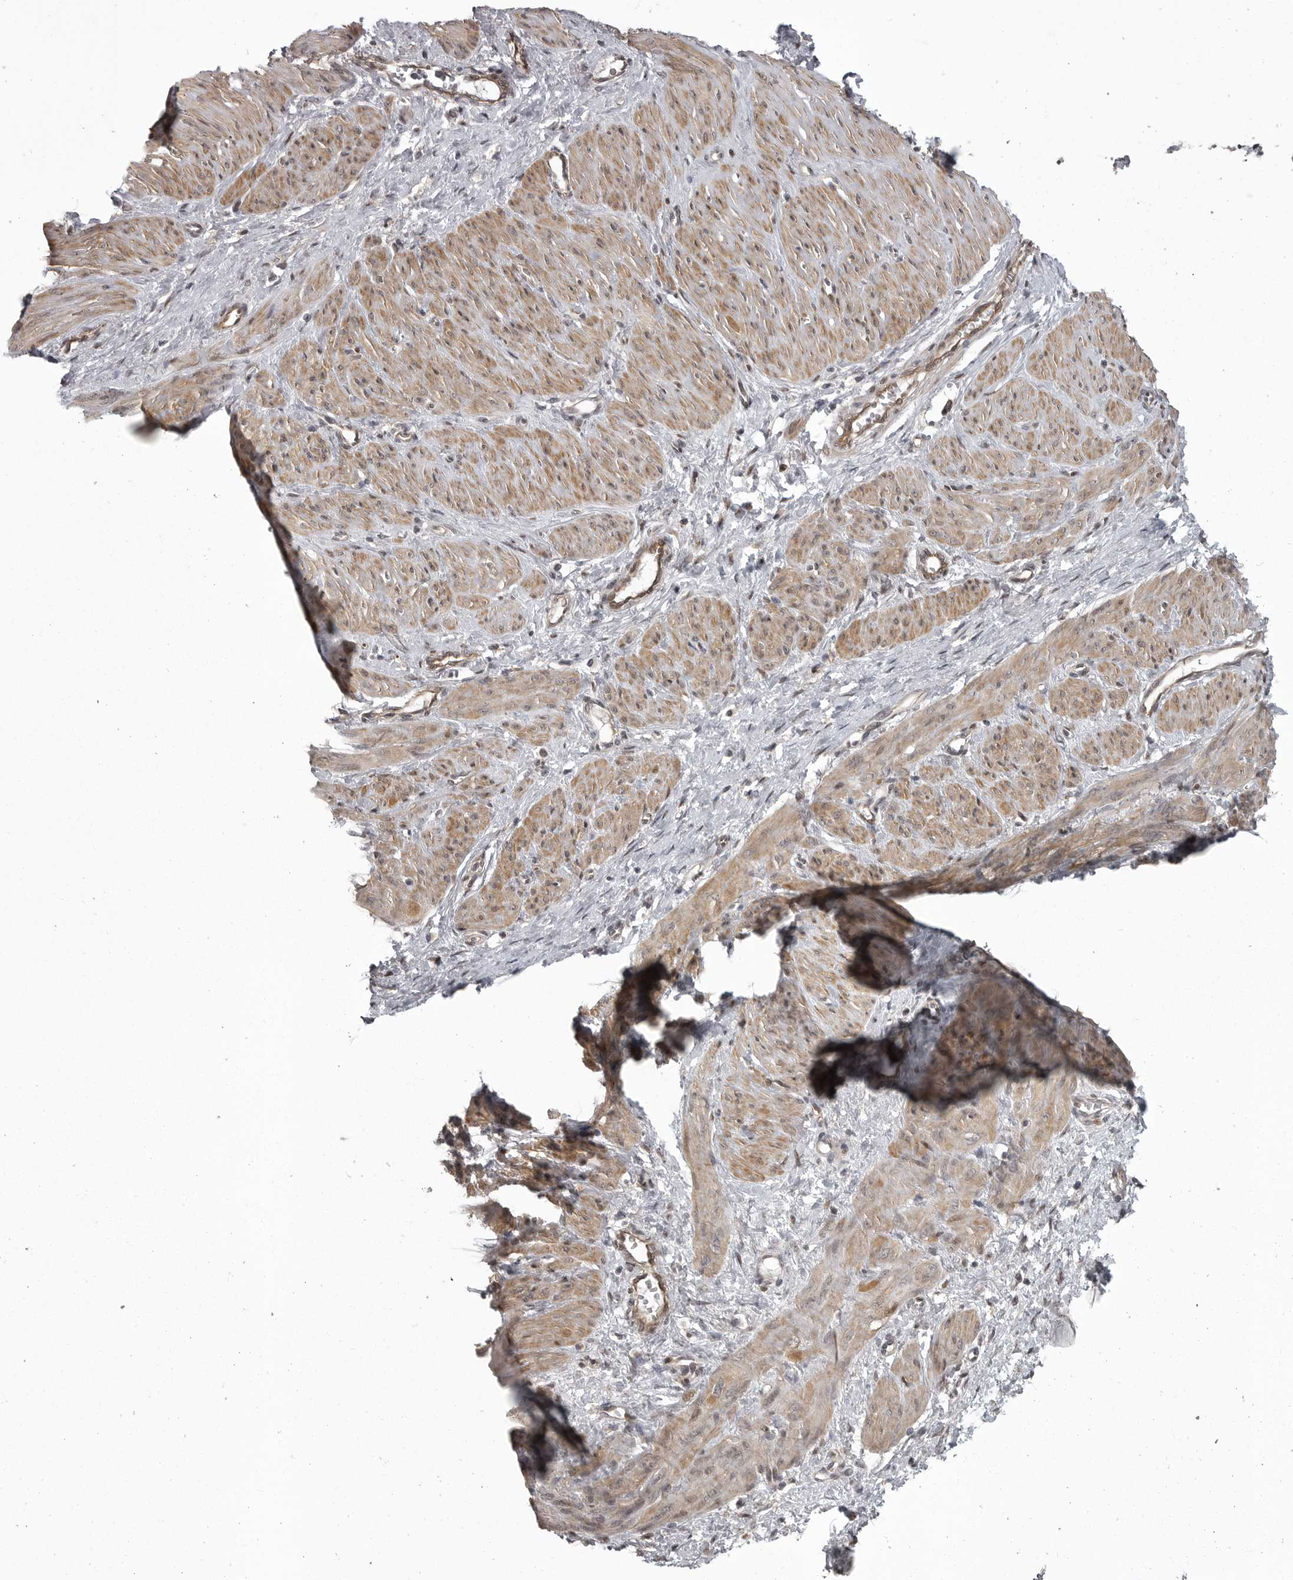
{"staining": {"intensity": "moderate", "quantity": ">75%", "location": "cytoplasmic/membranous"}, "tissue": "smooth muscle", "cell_type": "Smooth muscle cells", "image_type": "normal", "snomed": [{"axis": "morphology", "description": "Normal tissue, NOS"}, {"axis": "topography", "description": "Endometrium"}], "caption": "This is a histology image of immunohistochemistry (IHC) staining of benign smooth muscle, which shows moderate positivity in the cytoplasmic/membranous of smooth muscle cells.", "gene": "SNX16", "patient": {"sex": "female", "age": 33}}